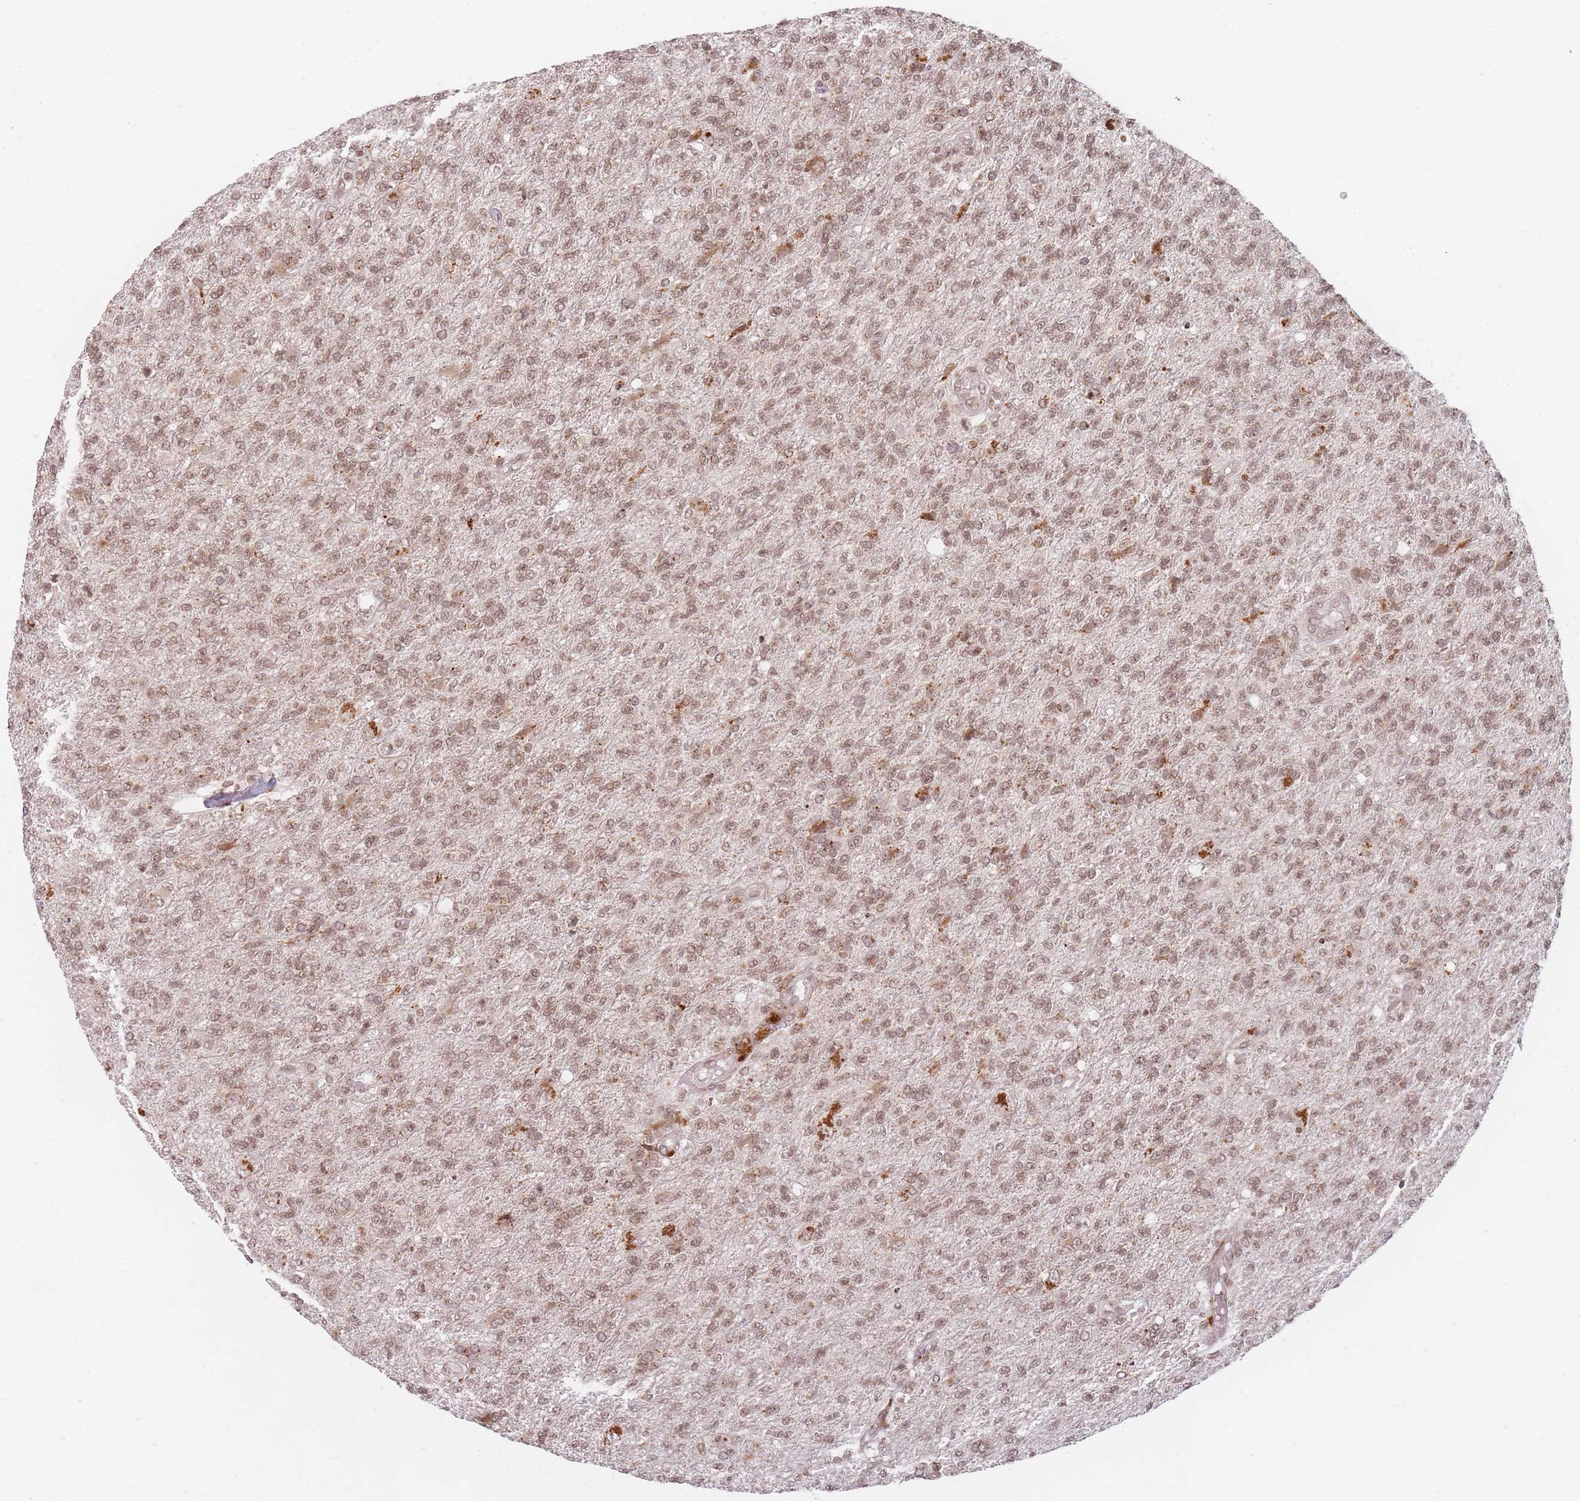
{"staining": {"intensity": "moderate", "quantity": ">75%", "location": "nuclear"}, "tissue": "glioma", "cell_type": "Tumor cells", "image_type": "cancer", "snomed": [{"axis": "morphology", "description": "Glioma, malignant, High grade"}, {"axis": "topography", "description": "Brain"}], "caption": "Immunohistochemical staining of human malignant glioma (high-grade) exhibits medium levels of moderate nuclear staining in about >75% of tumor cells. The staining was performed using DAB to visualize the protein expression in brown, while the nuclei were stained in blue with hematoxylin (Magnification: 20x).", "gene": "SPATA45", "patient": {"sex": "male", "age": 56}}